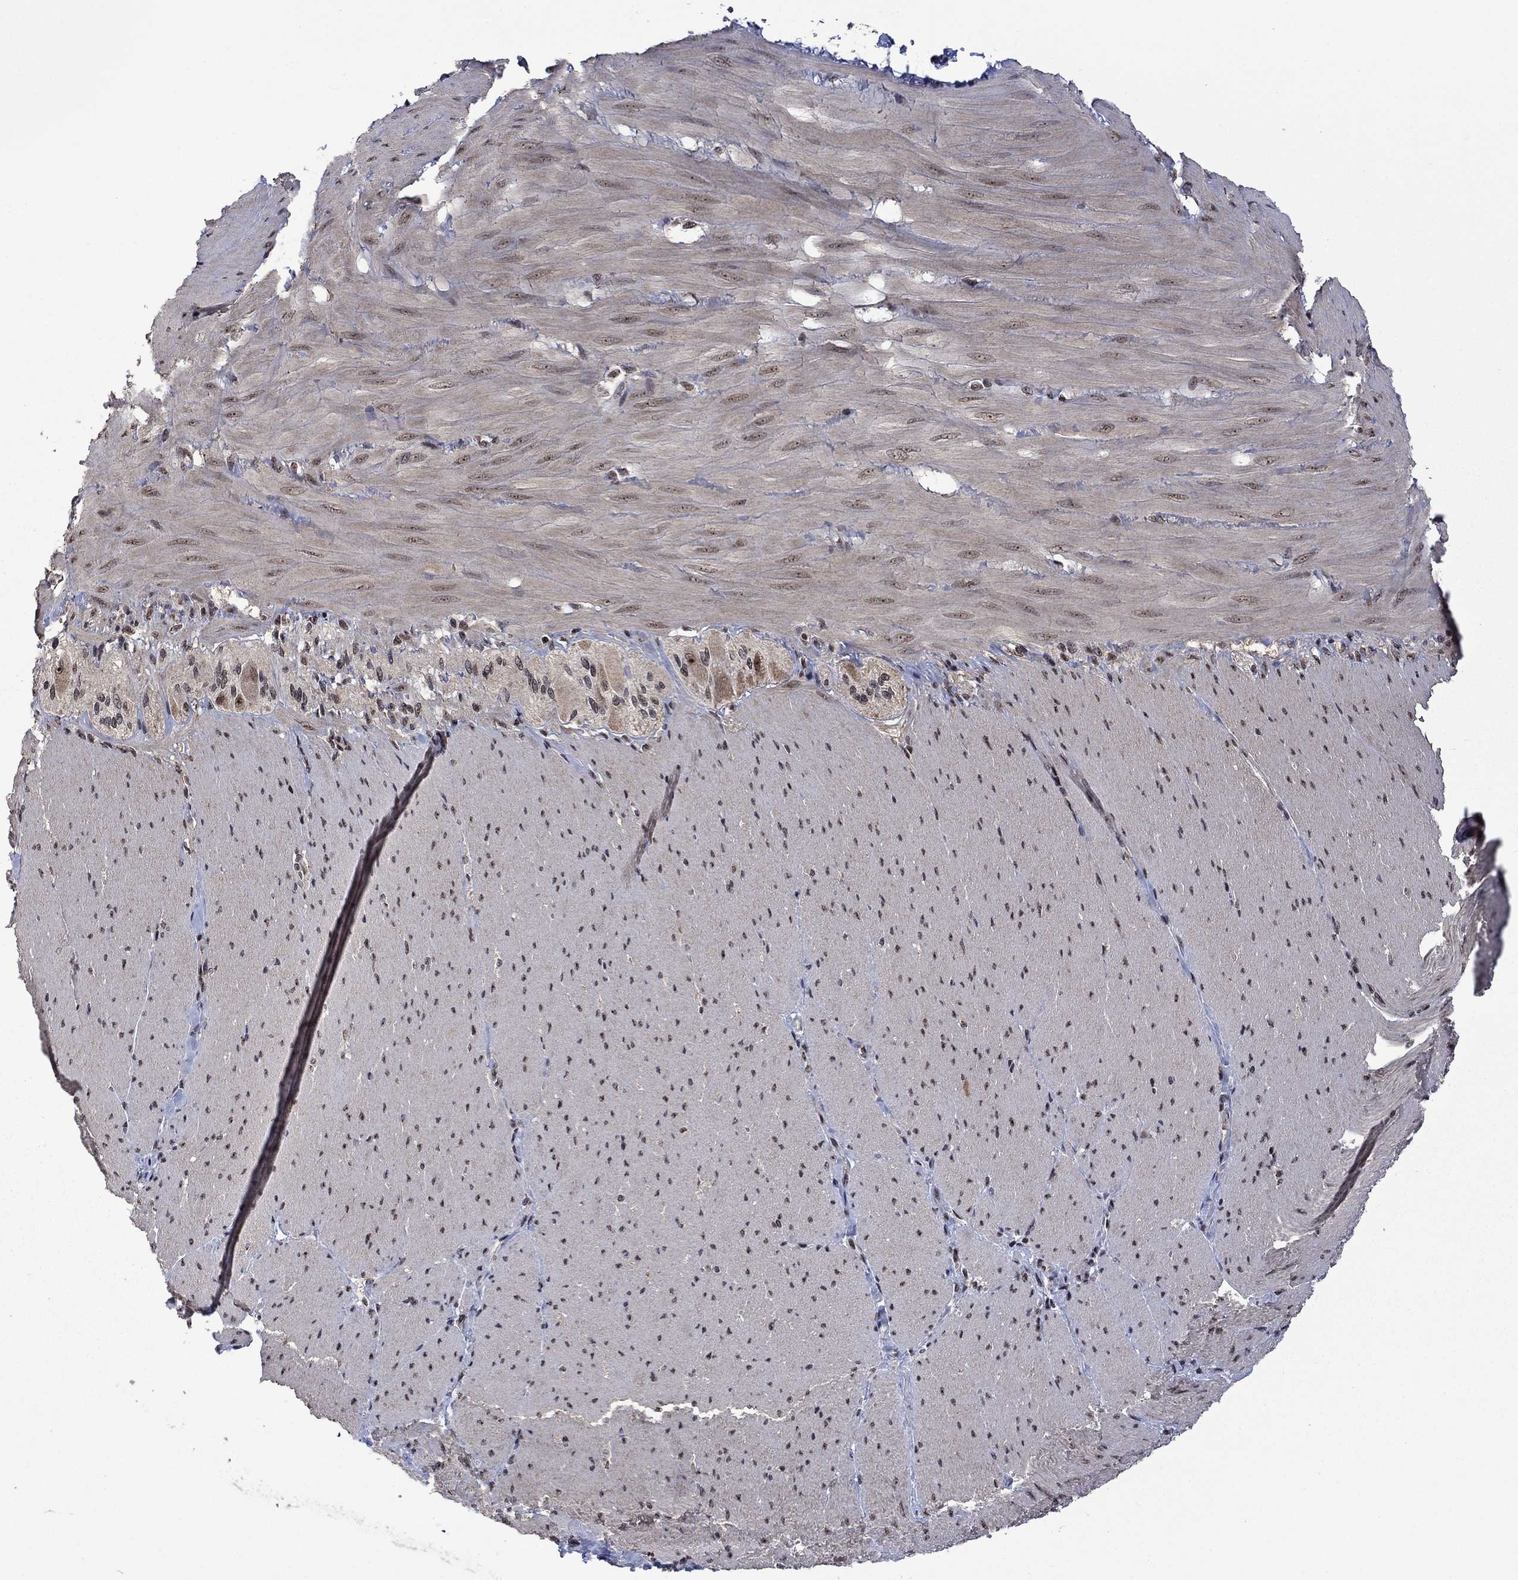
{"staining": {"intensity": "negative", "quantity": "none", "location": "none"}, "tissue": "soft tissue", "cell_type": "Fibroblasts", "image_type": "normal", "snomed": [{"axis": "morphology", "description": "Normal tissue, NOS"}, {"axis": "topography", "description": "Smooth muscle"}, {"axis": "topography", "description": "Duodenum"}, {"axis": "topography", "description": "Peripheral nerve tissue"}], "caption": "A histopathology image of soft tissue stained for a protein shows no brown staining in fibroblasts. The staining was performed using DAB to visualize the protein expression in brown, while the nuclei were stained in blue with hematoxylin (Magnification: 20x).", "gene": "FBLL1", "patient": {"sex": "female", "age": 61}}